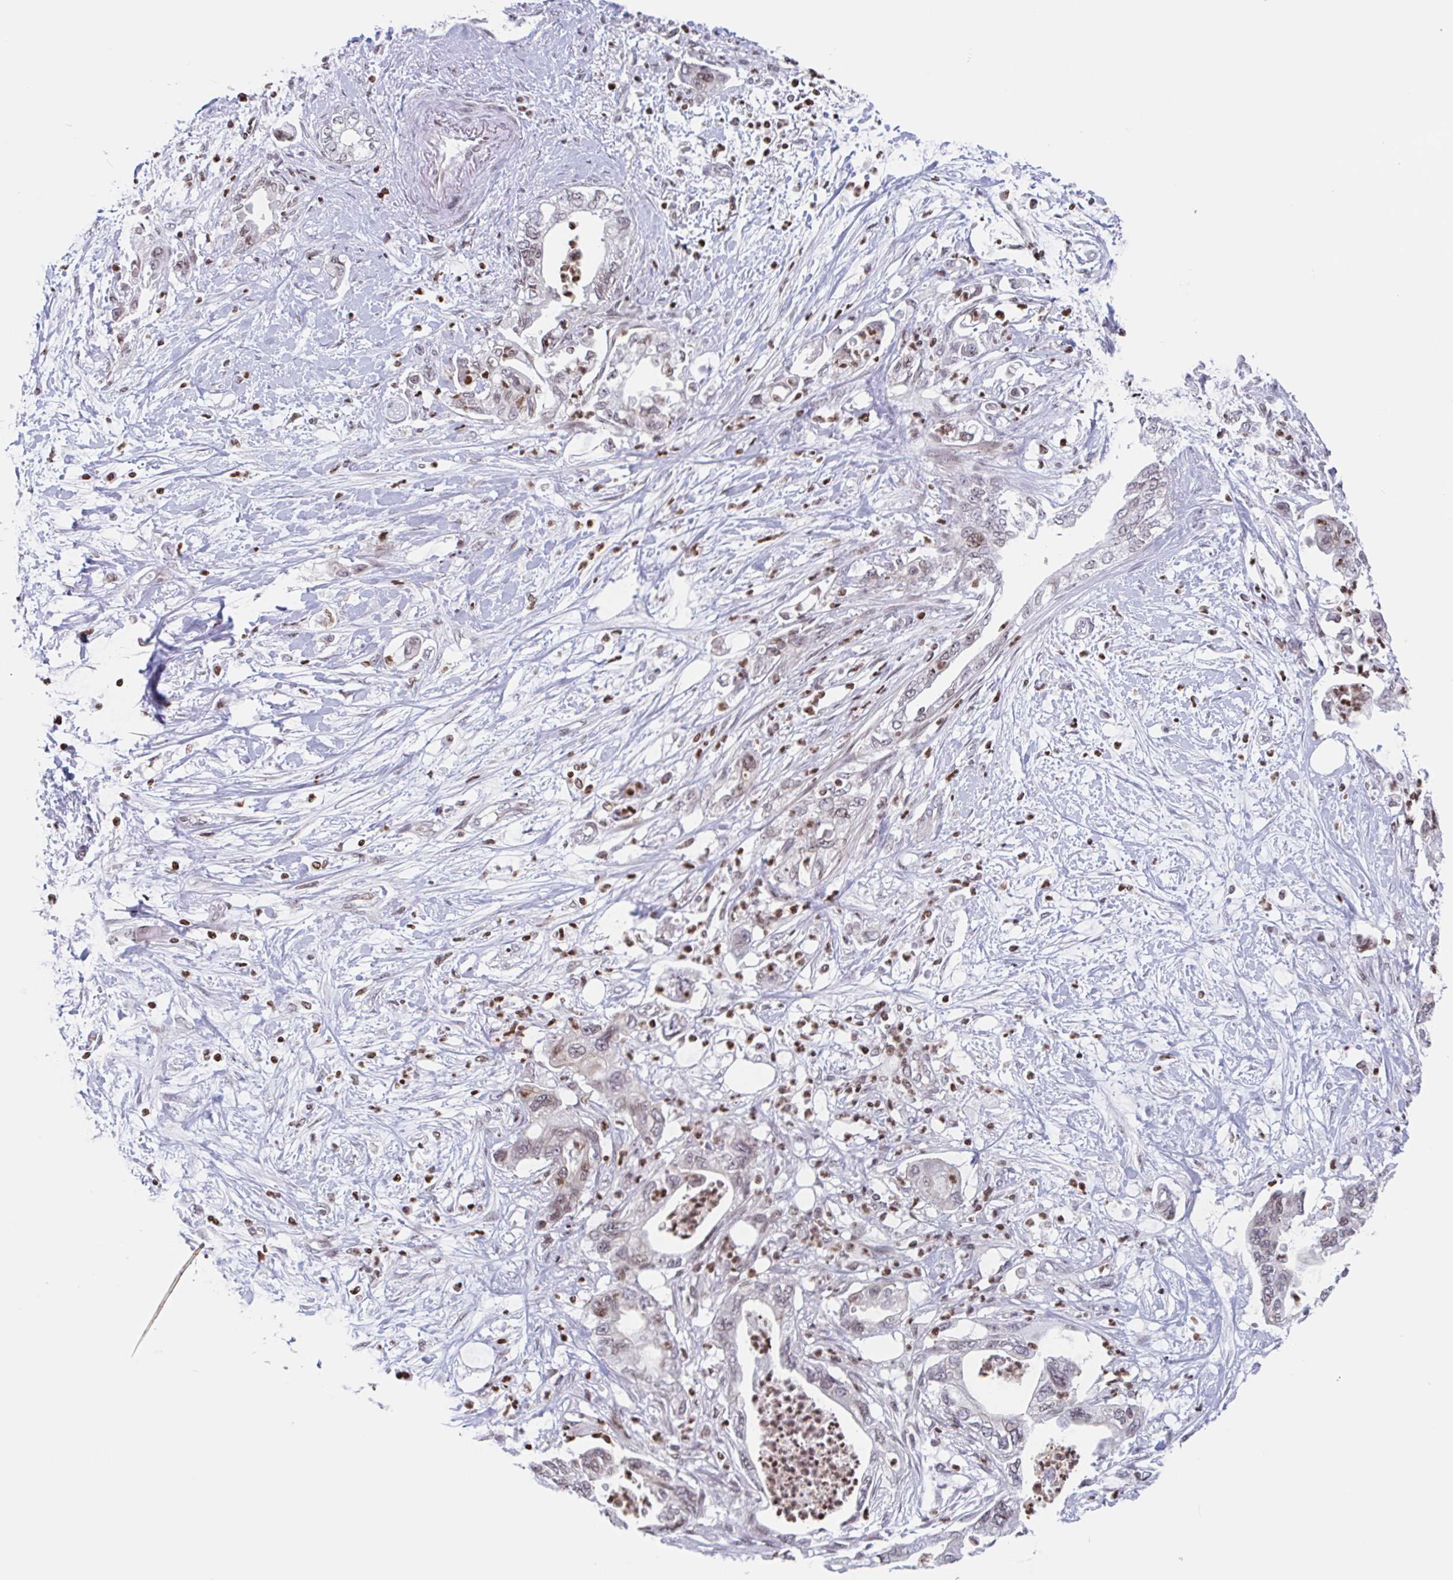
{"staining": {"intensity": "weak", "quantity": ">75%", "location": "nuclear"}, "tissue": "pancreatic cancer", "cell_type": "Tumor cells", "image_type": "cancer", "snomed": [{"axis": "morphology", "description": "Adenocarcinoma, NOS"}, {"axis": "topography", "description": "Pancreas"}], "caption": "Human pancreatic cancer (adenocarcinoma) stained for a protein (brown) exhibits weak nuclear positive staining in approximately >75% of tumor cells.", "gene": "NOL6", "patient": {"sex": "female", "age": 73}}